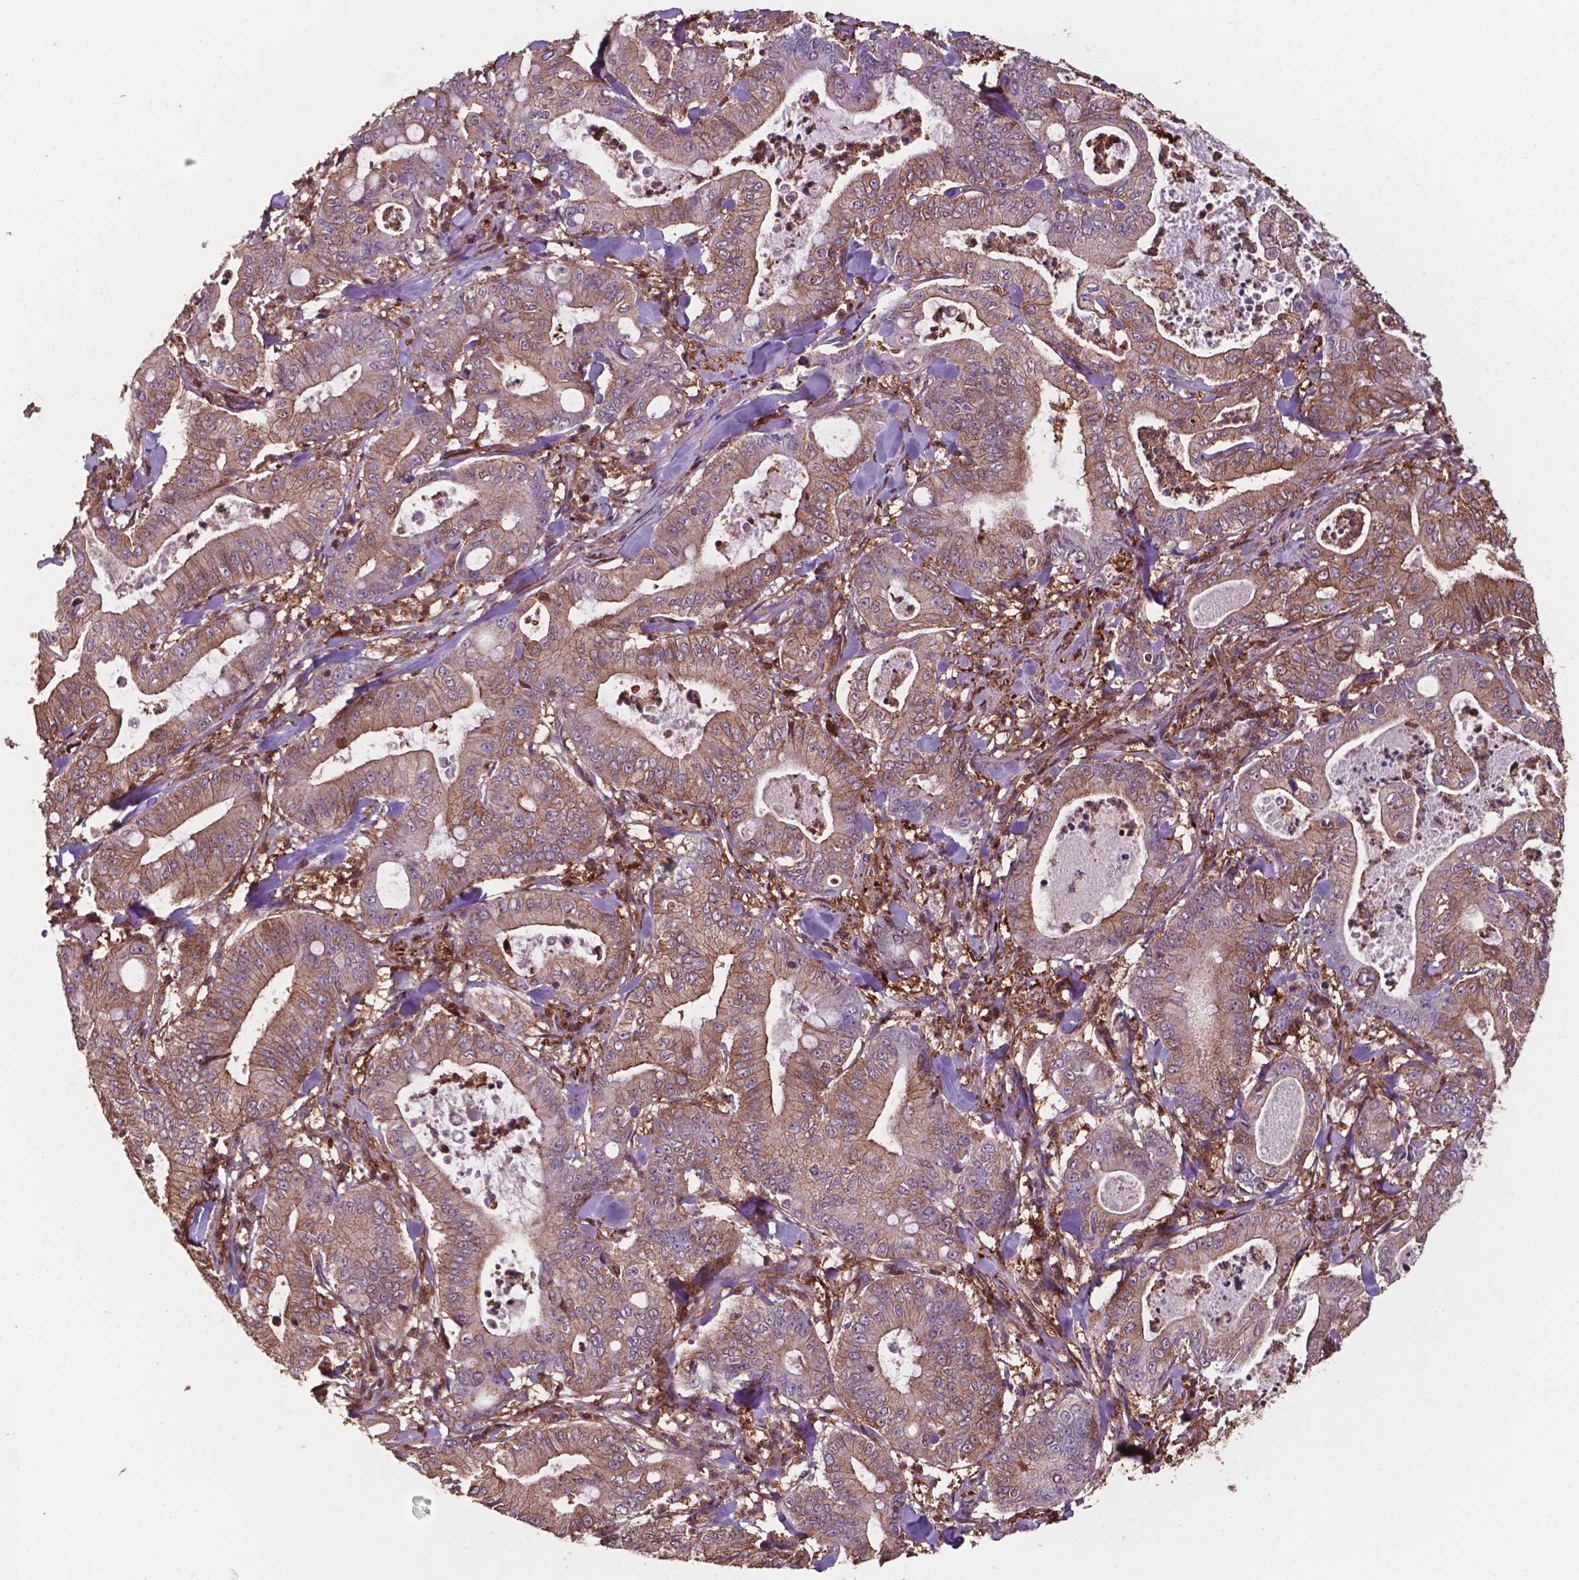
{"staining": {"intensity": "moderate", "quantity": ">75%", "location": "cytoplasmic/membranous"}, "tissue": "pancreatic cancer", "cell_type": "Tumor cells", "image_type": "cancer", "snomed": [{"axis": "morphology", "description": "Adenocarcinoma, NOS"}, {"axis": "topography", "description": "Pancreas"}], "caption": "Immunohistochemistry staining of adenocarcinoma (pancreatic), which demonstrates medium levels of moderate cytoplasmic/membranous positivity in about >75% of tumor cells indicating moderate cytoplasmic/membranous protein expression. The staining was performed using DAB (3,3'-diaminobenzidine) (brown) for protein detection and nuclei were counterstained in hematoxylin (blue).", "gene": "SMAD3", "patient": {"sex": "male", "age": 71}}